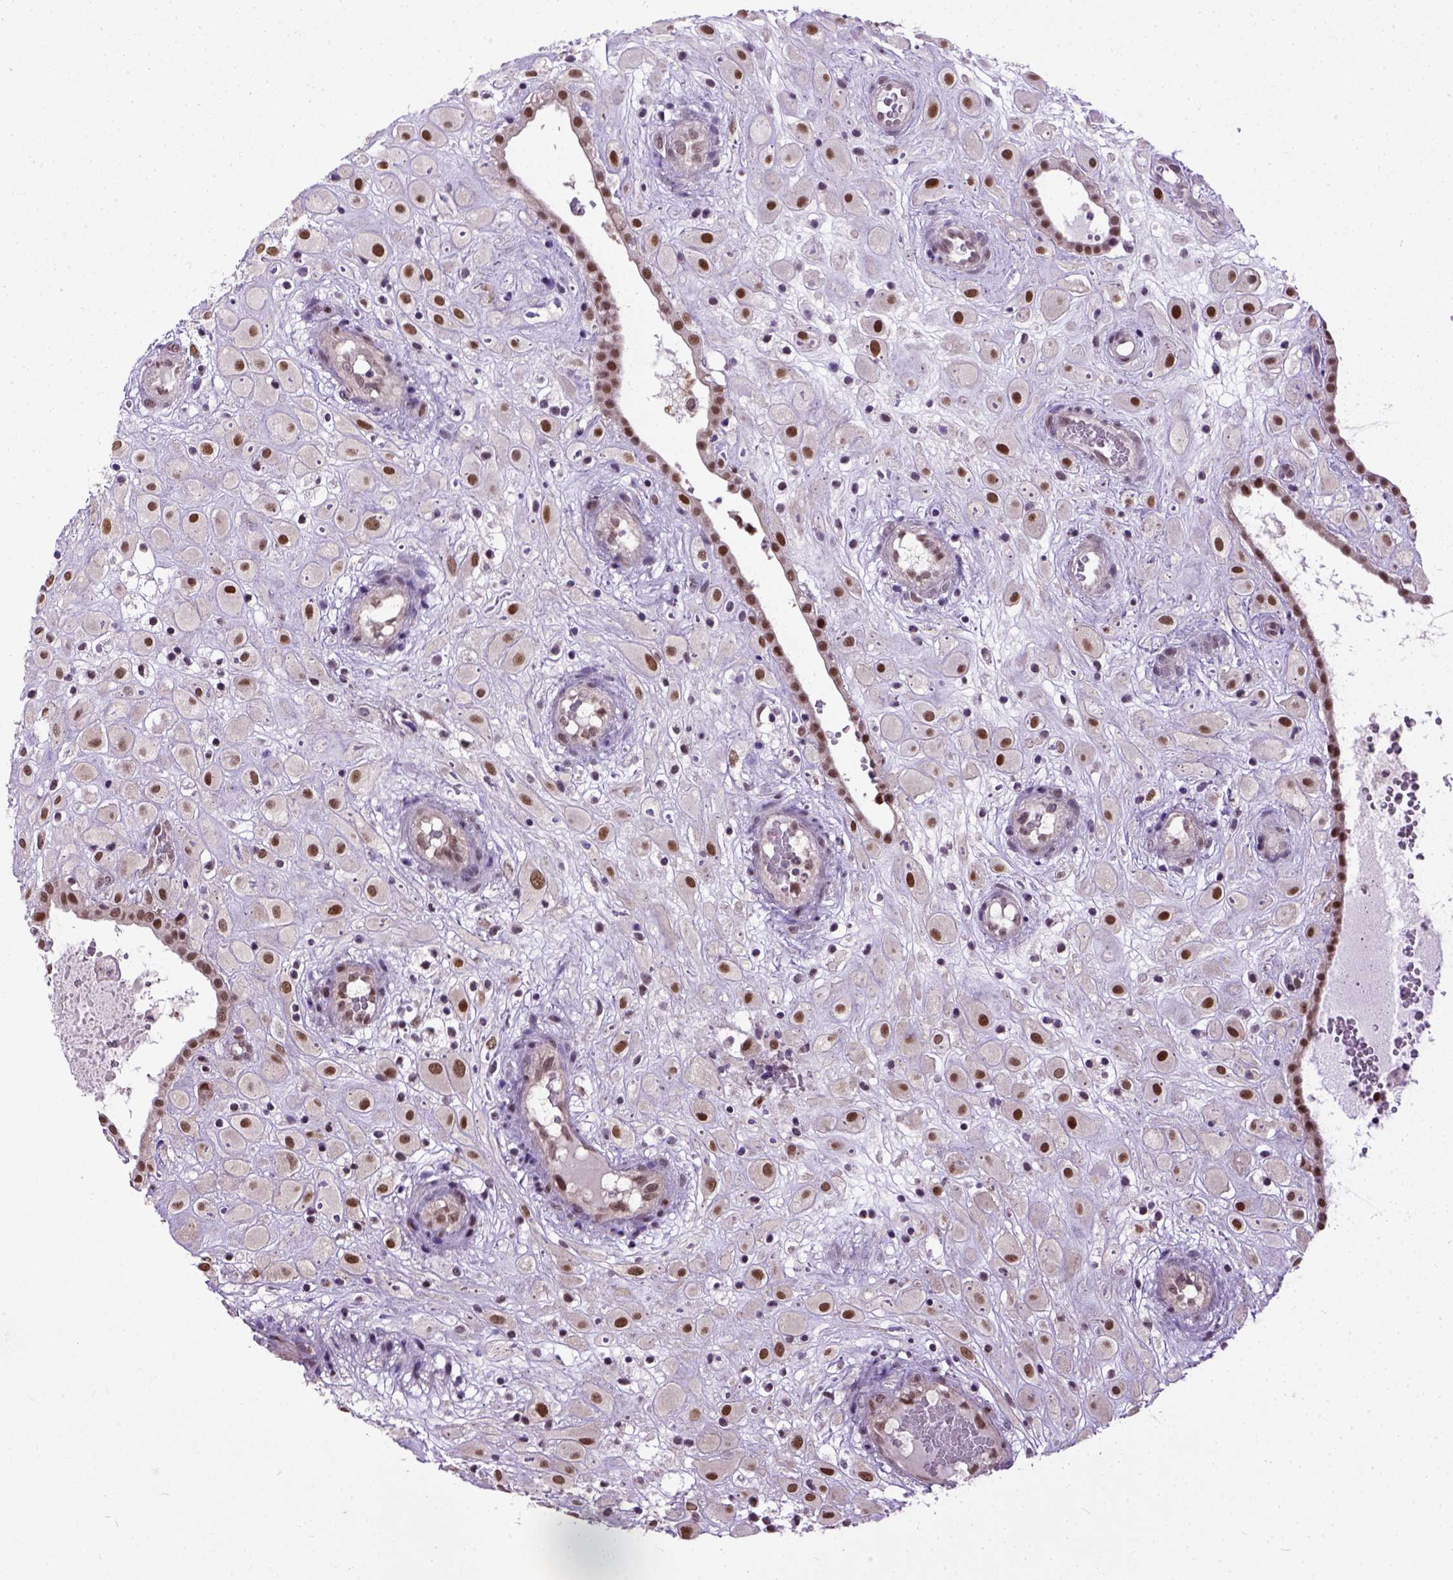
{"staining": {"intensity": "strong", "quantity": ">75%", "location": "nuclear"}, "tissue": "placenta", "cell_type": "Decidual cells", "image_type": "normal", "snomed": [{"axis": "morphology", "description": "Normal tissue, NOS"}, {"axis": "topography", "description": "Placenta"}], "caption": "High-magnification brightfield microscopy of unremarkable placenta stained with DAB (3,3'-diaminobenzidine) (brown) and counterstained with hematoxylin (blue). decidual cells exhibit strong nuclear staining is identified in approximately>75% of cells. Immunohistochemistry stains the protein in brown and the nuclei are stained blue.", "gene": "UBA3", "patient": {"sex": "female", "age": 24}}